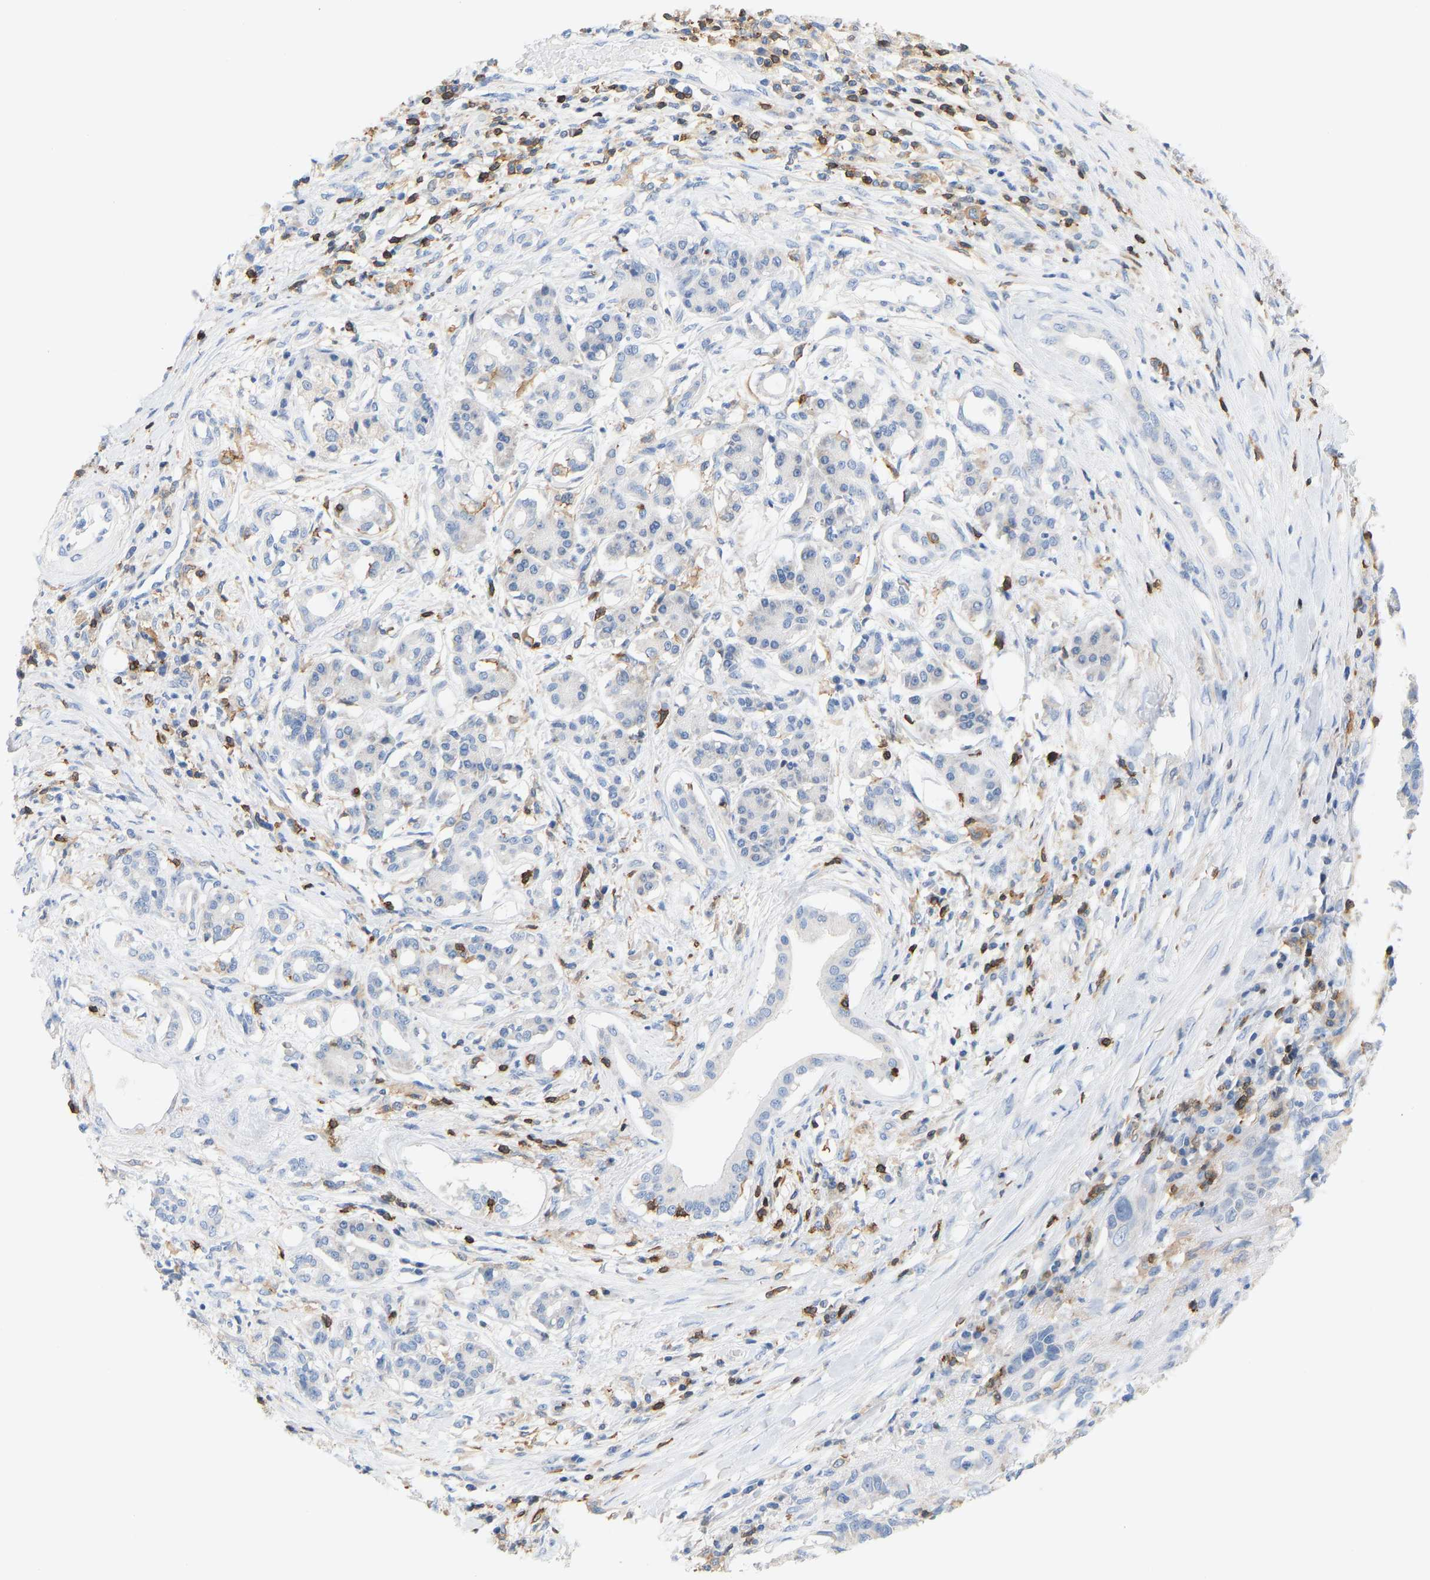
{"staining": {"intensity": "negative", "quantity": "none", "location": "none"}, "tissue": "pancreatic cancer", "cell_type": "Tumor cells", "image_type": "cancer", "snomed": [{"axis": "morphology", "description": "Adenocarcinoma, NOS"}, {"axis": "topography", "description": "Pancreas"}], "caption": "This is an immunohistochemistry image of human pancreatic cancer. There is no positivity in tumor cells.", "gene": "EVL", "patient": {"sex": "female", "age": 56}}